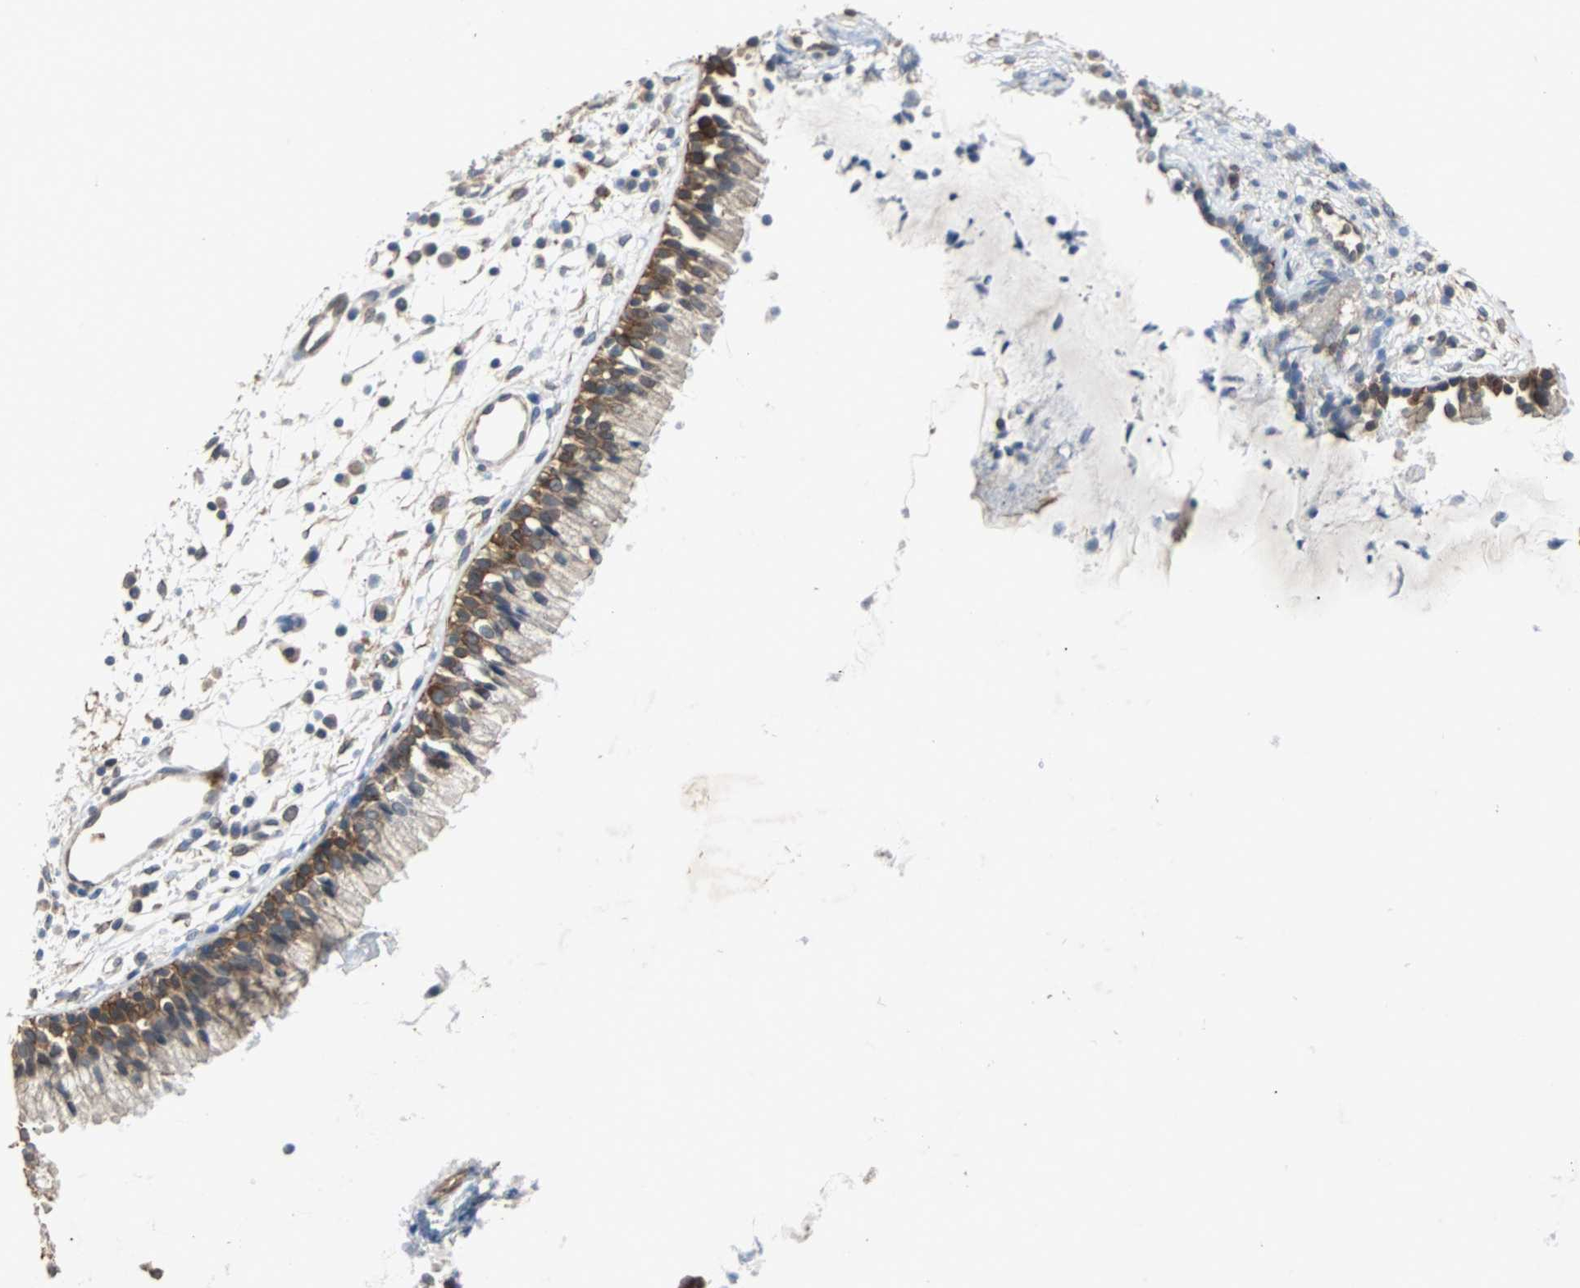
{"staining": {"intensity": "moderate", "quantity": ">75%", "location": "cytoplasmic/membranous"}, "tissue": "nasopharynx", "cell_type": "Respiratory epithelial cells", "image_type": "normal", "snomed": [{"axis": "morphology", "description": "Normal tissue, NOS"}, {"axis": "topography", "description": "Nasopharynx"}], "caption": "Brown immunohistochemical staining in benign human nasopharynx displays moderate cytoplasmic/membranous positivity in approximately >75% of respiratory epithelial cells. The protein of interest is shown in brown color, while the nuclei are stained blue.", "gene": "CMC2", "patient": {"sex": "male", "age": 21}}